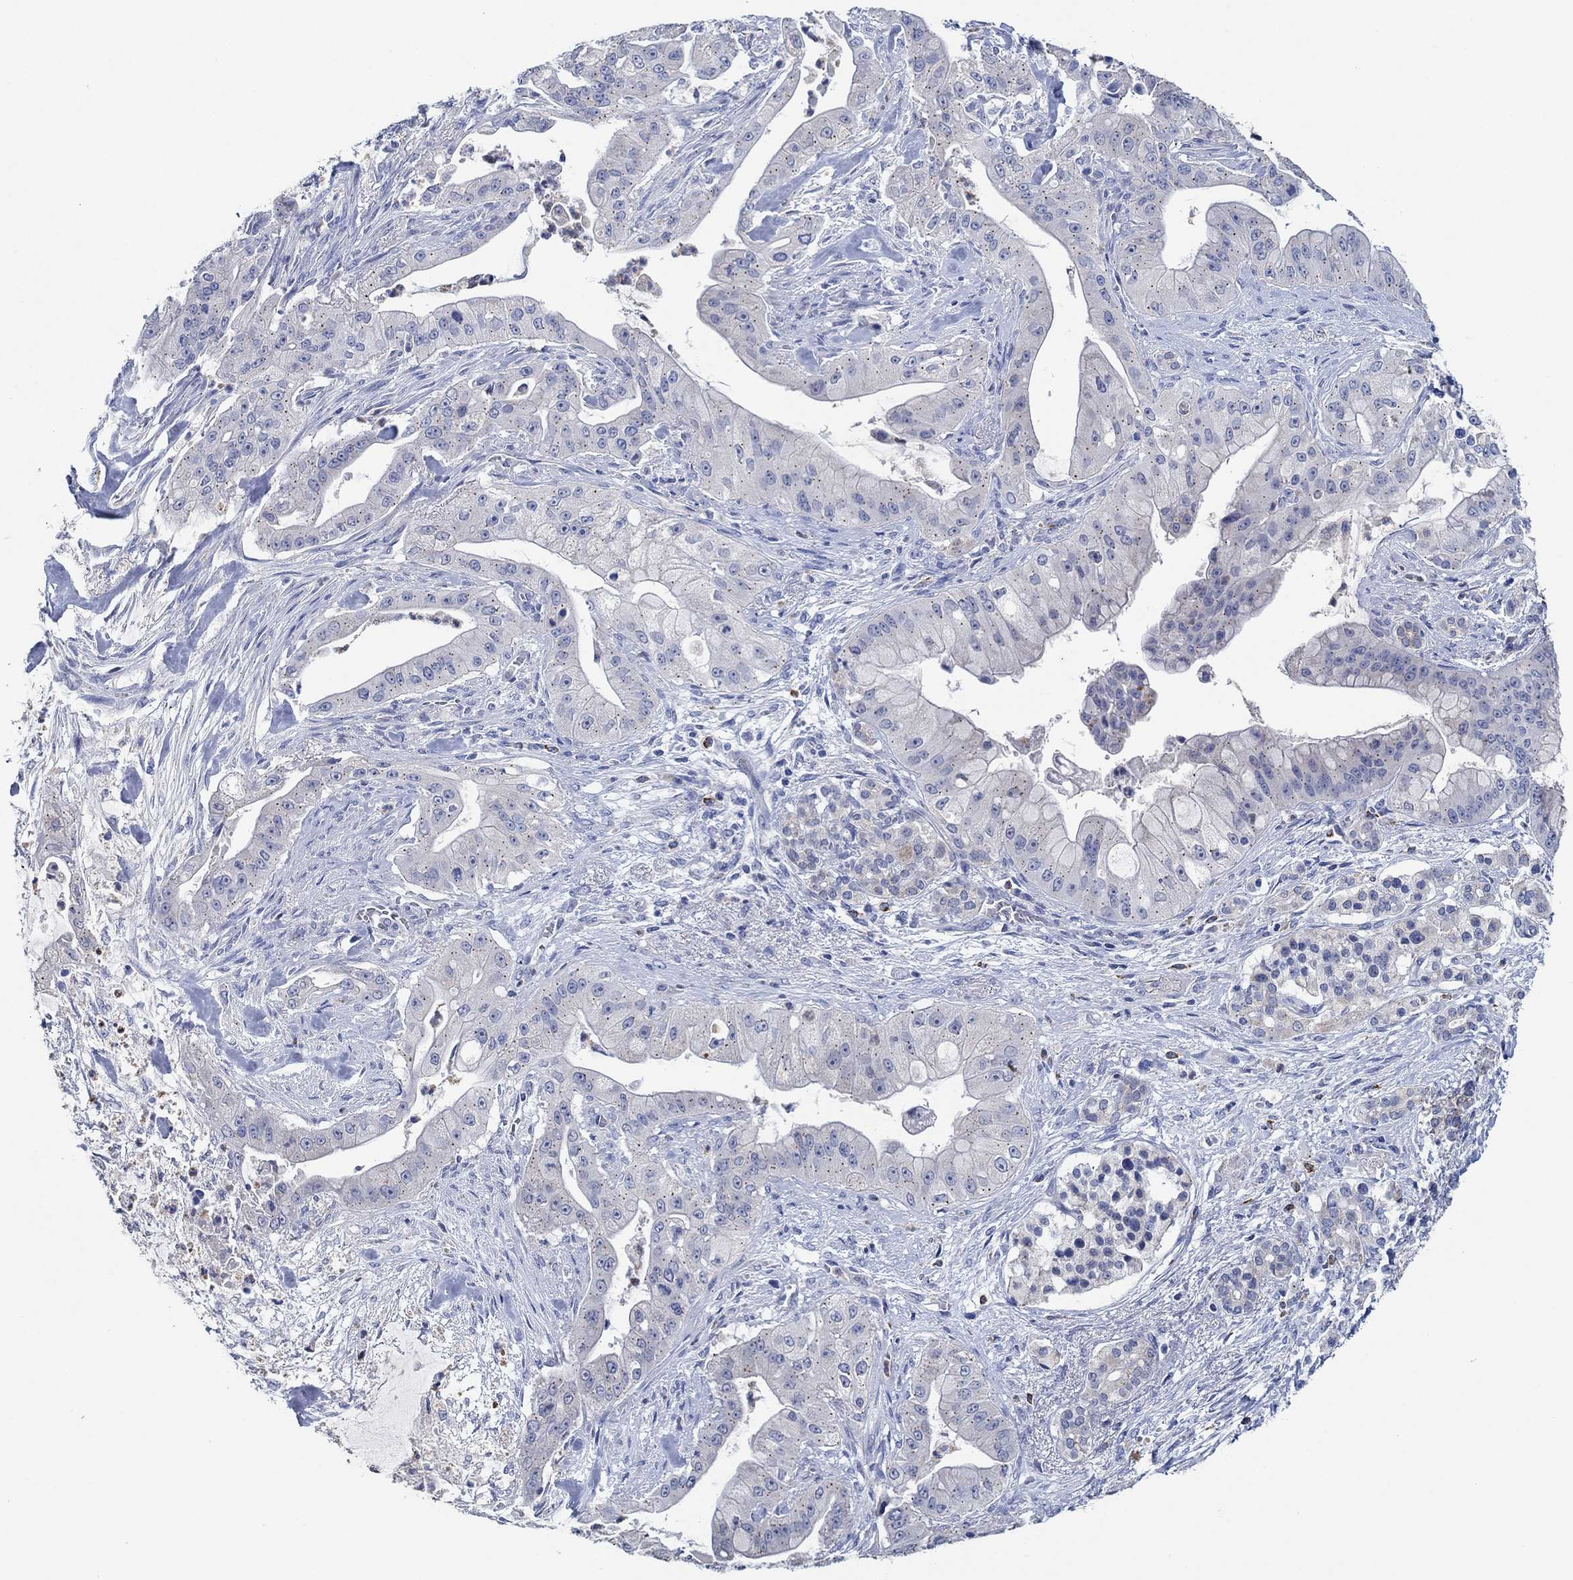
{"staining": {"intensity": "negative", "quantity": "none", "location": "none"}, "tissue": "pancreatic cancer", "cell_type": "Tumor cells", "image_type": "cancer", "snomed": [{"axis": "morphology", "description": "Normal tissue, NOS"}, {"axis": "morphology", "description": "Inflammation, NOS"}, {"axis": "morphology", "description": "Adenocarcinoma, NOS"}, {"axis": "topography", "description": "Pancreas"}], "caption": "Immunohistochemical staining of human pancreatic cancer (adenocarcinoma) displays no significant expression in tumor cells.", "gene": "CPM", "patient": {"sex": "male", "age": 57}}